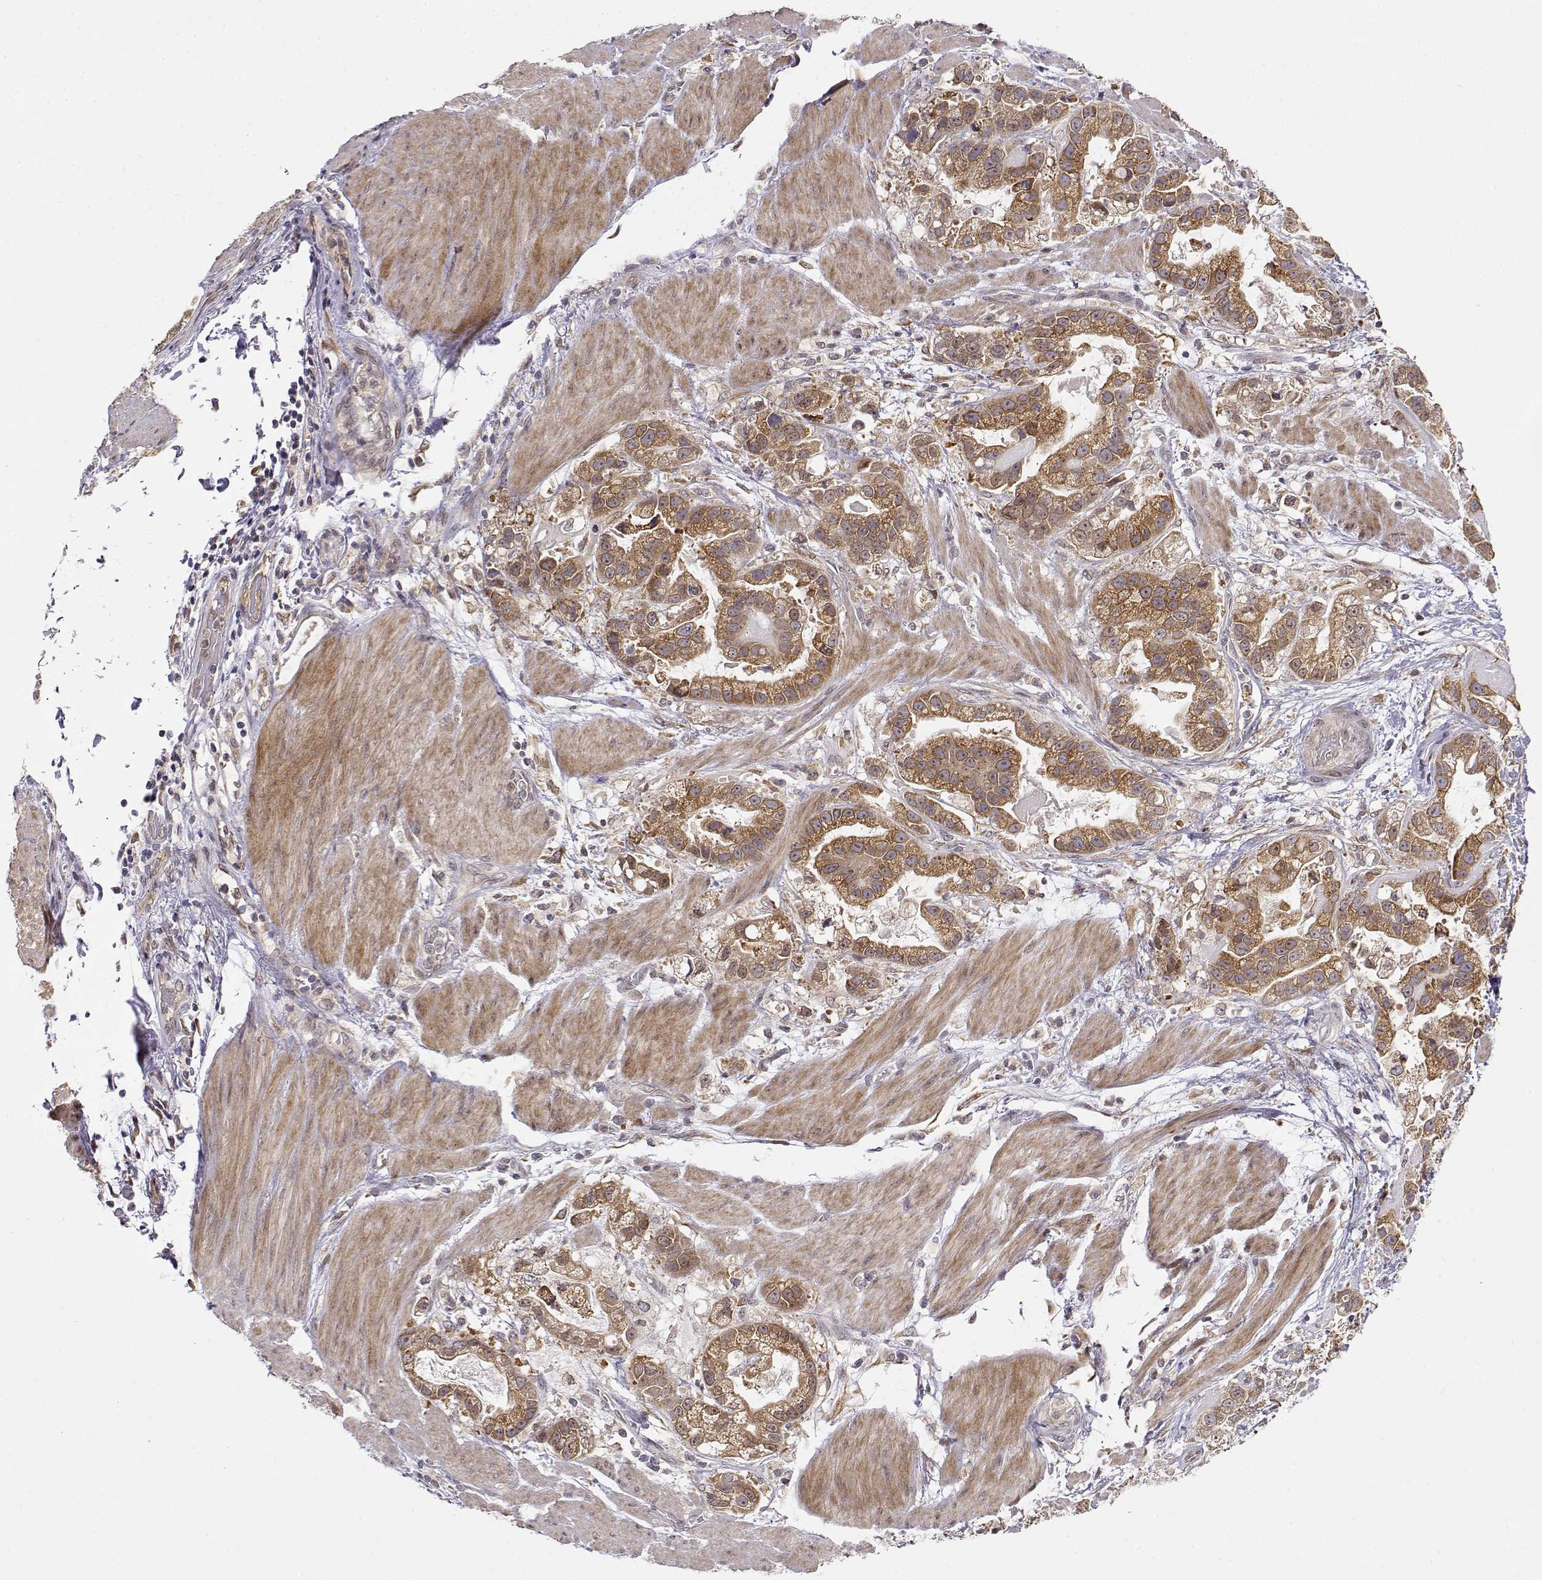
{"staining": {"intensity": "moderate", "quantity": ">75%", "location": "cytoplasmic/membranous"}, "tissue": "stomach cancer", "cell_type": "Tumor cells", "image_type": "cancer", "snomed": [{"axis": "morphology", "description": "Adenocarcinoma, NOS"}, {"axis": "topography", "description": "Stomach"}], "caption": "DAB (3,3'-diaminobenzidine) immunohistochemical staining of human adenocarcinoma (stomach) displays moderate cytoplasmic/membranous protein positivity in about >75% of tumor cells.", "gene": "ERGIC2", "patient": {"sex": "male", "age": 59}}